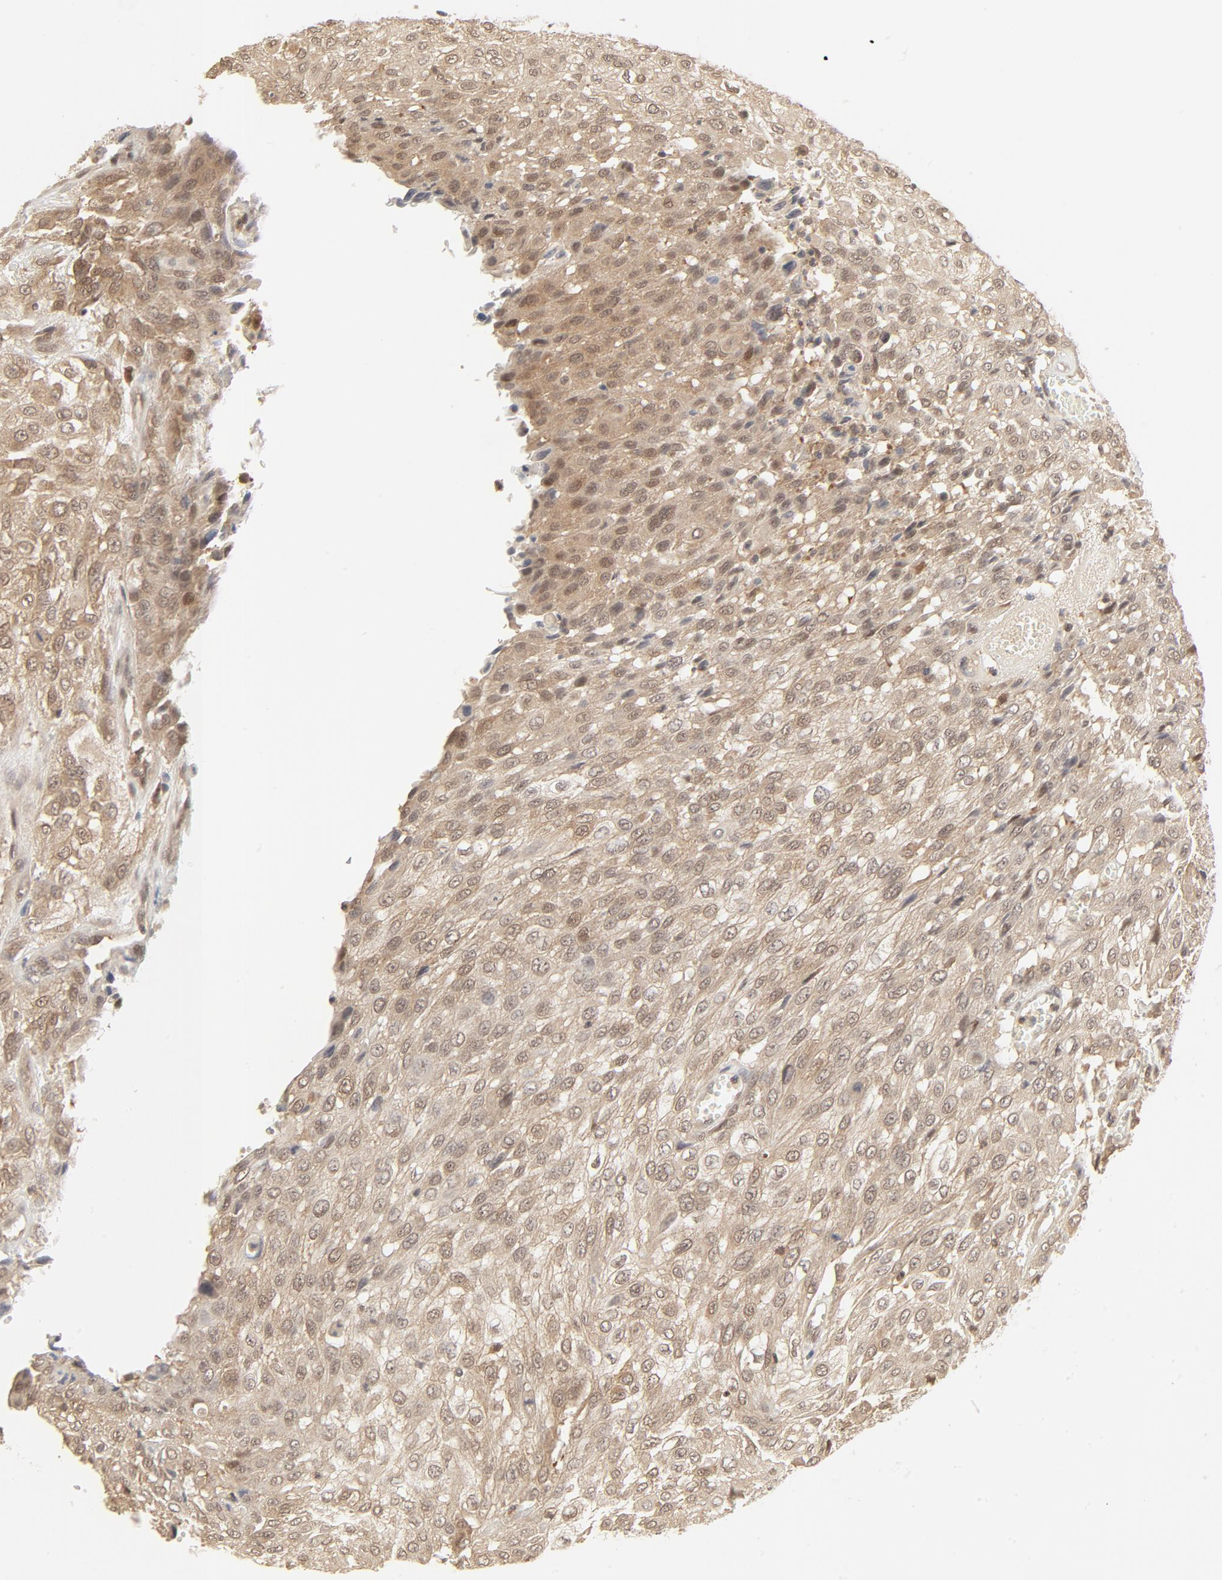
{"staining": {"intensity": "weak", "quantity": ">75%", "location": "cytoplasmic/membranous,nuclear"}, "tissue": "urothelial cancer", "cell_type": "Tumor cells", "image_type": "cancer", "snomed": [{"axis": "morphology", "description": "Urothelial carcinoma, High grade"}, {"axis": "topography", "description": "Urinary bladder"}], "caption": "DAB immunohistochemical staining of urothelial cancer shows weak cytoplasmic/membranous and nuclear protein staining in about >75% of tumor cells.", "gene": "NEDD8", "patient": {"sex": "male", "age": 57}}